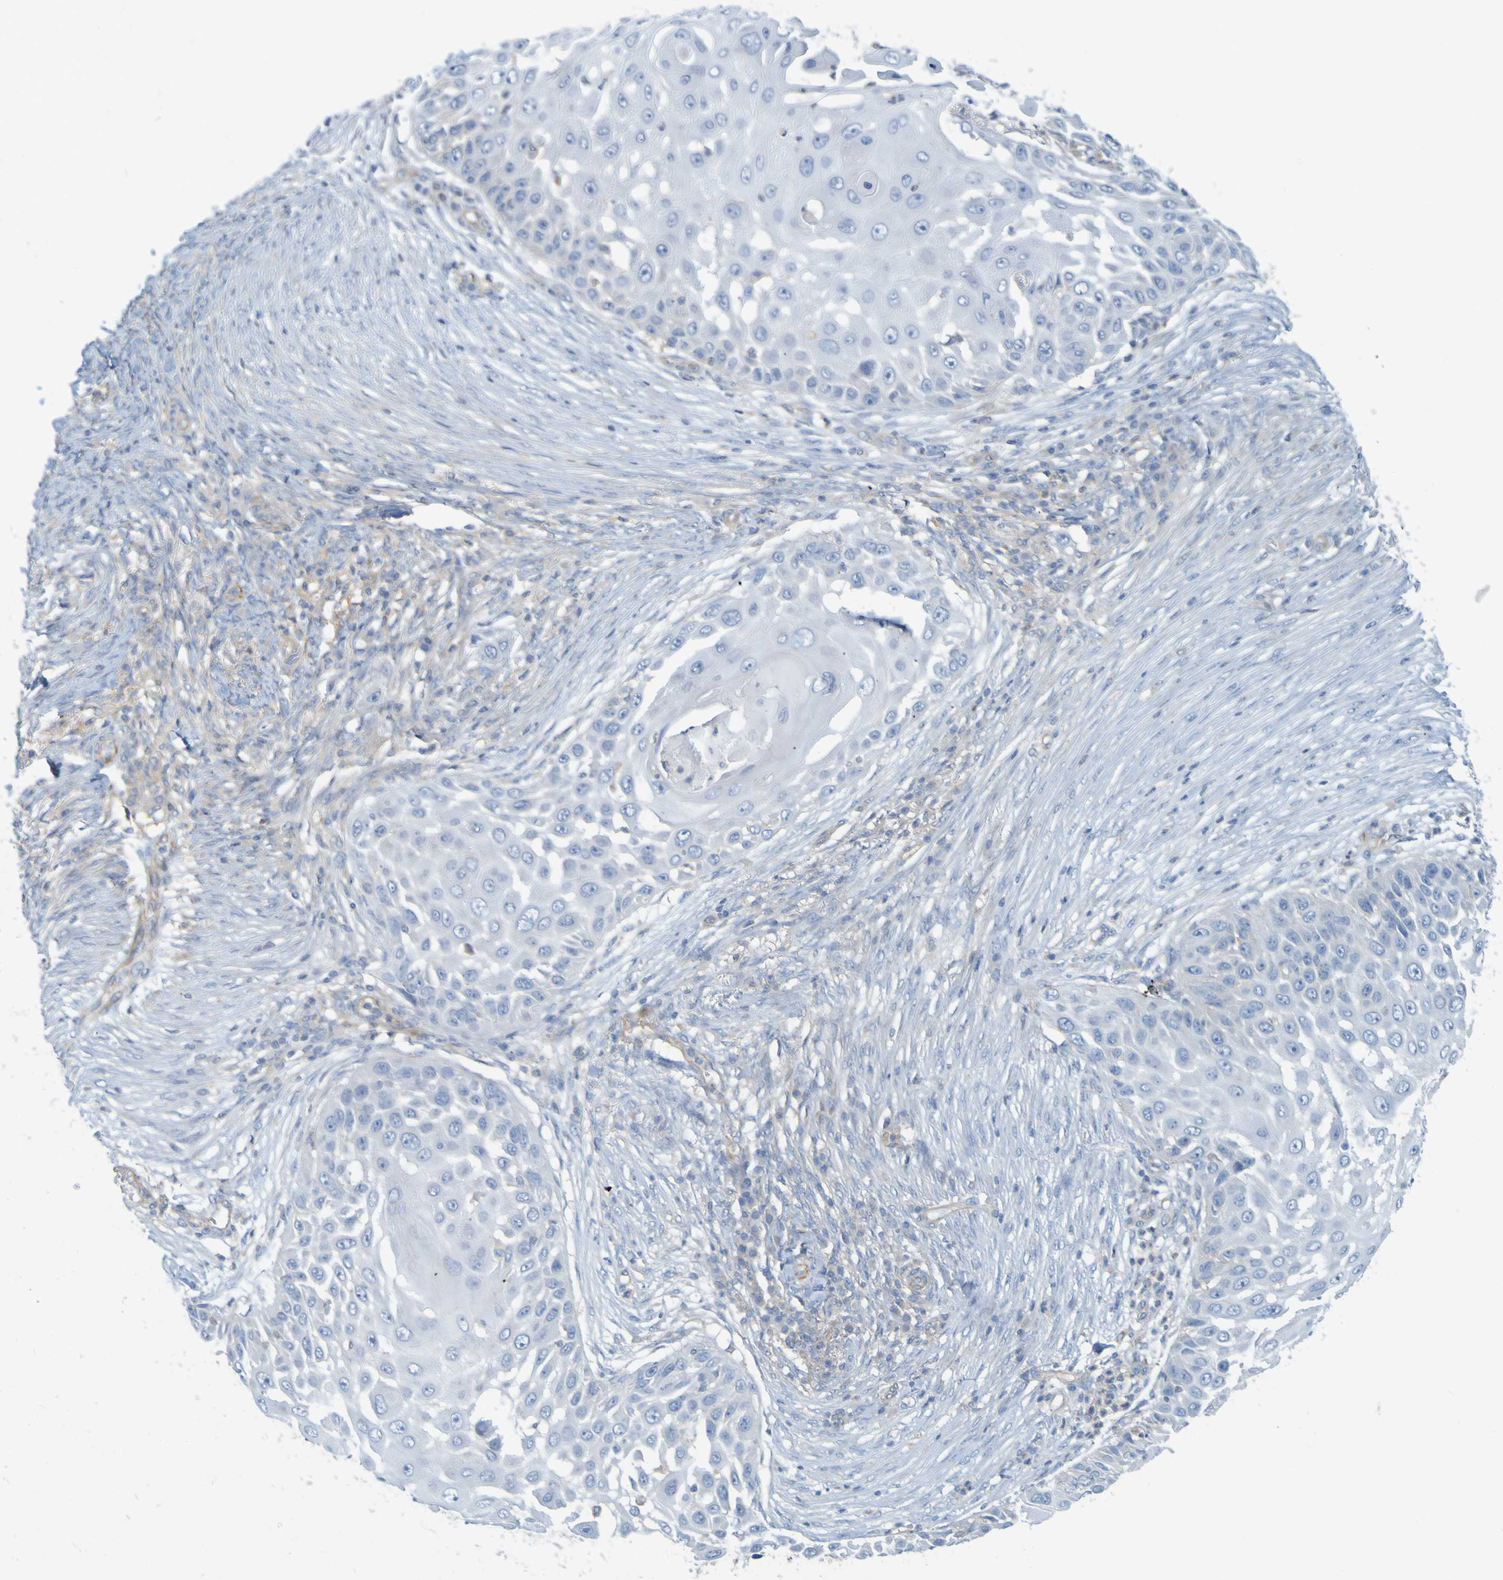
{"staining": {"intensity": "negative", "quantity": "none", "location": "none"}, "tissue": "skin cancer", "cell_type": "Tumor cells", "image_type": "cancer", "snomed": [{"axis": "morphology", "description": "Squamous cell carcinoma, NOS"}, {"axis": "topography", "description": "Skin"}], "caption": "An IHC photomicrograph of squamous cell carcinoma (skin) is shown. There is no staining in tumor cells of squamous cell carcinoma (skin).", "gene": "APPL1", "patient": {"sex": "female", "age": 44}}